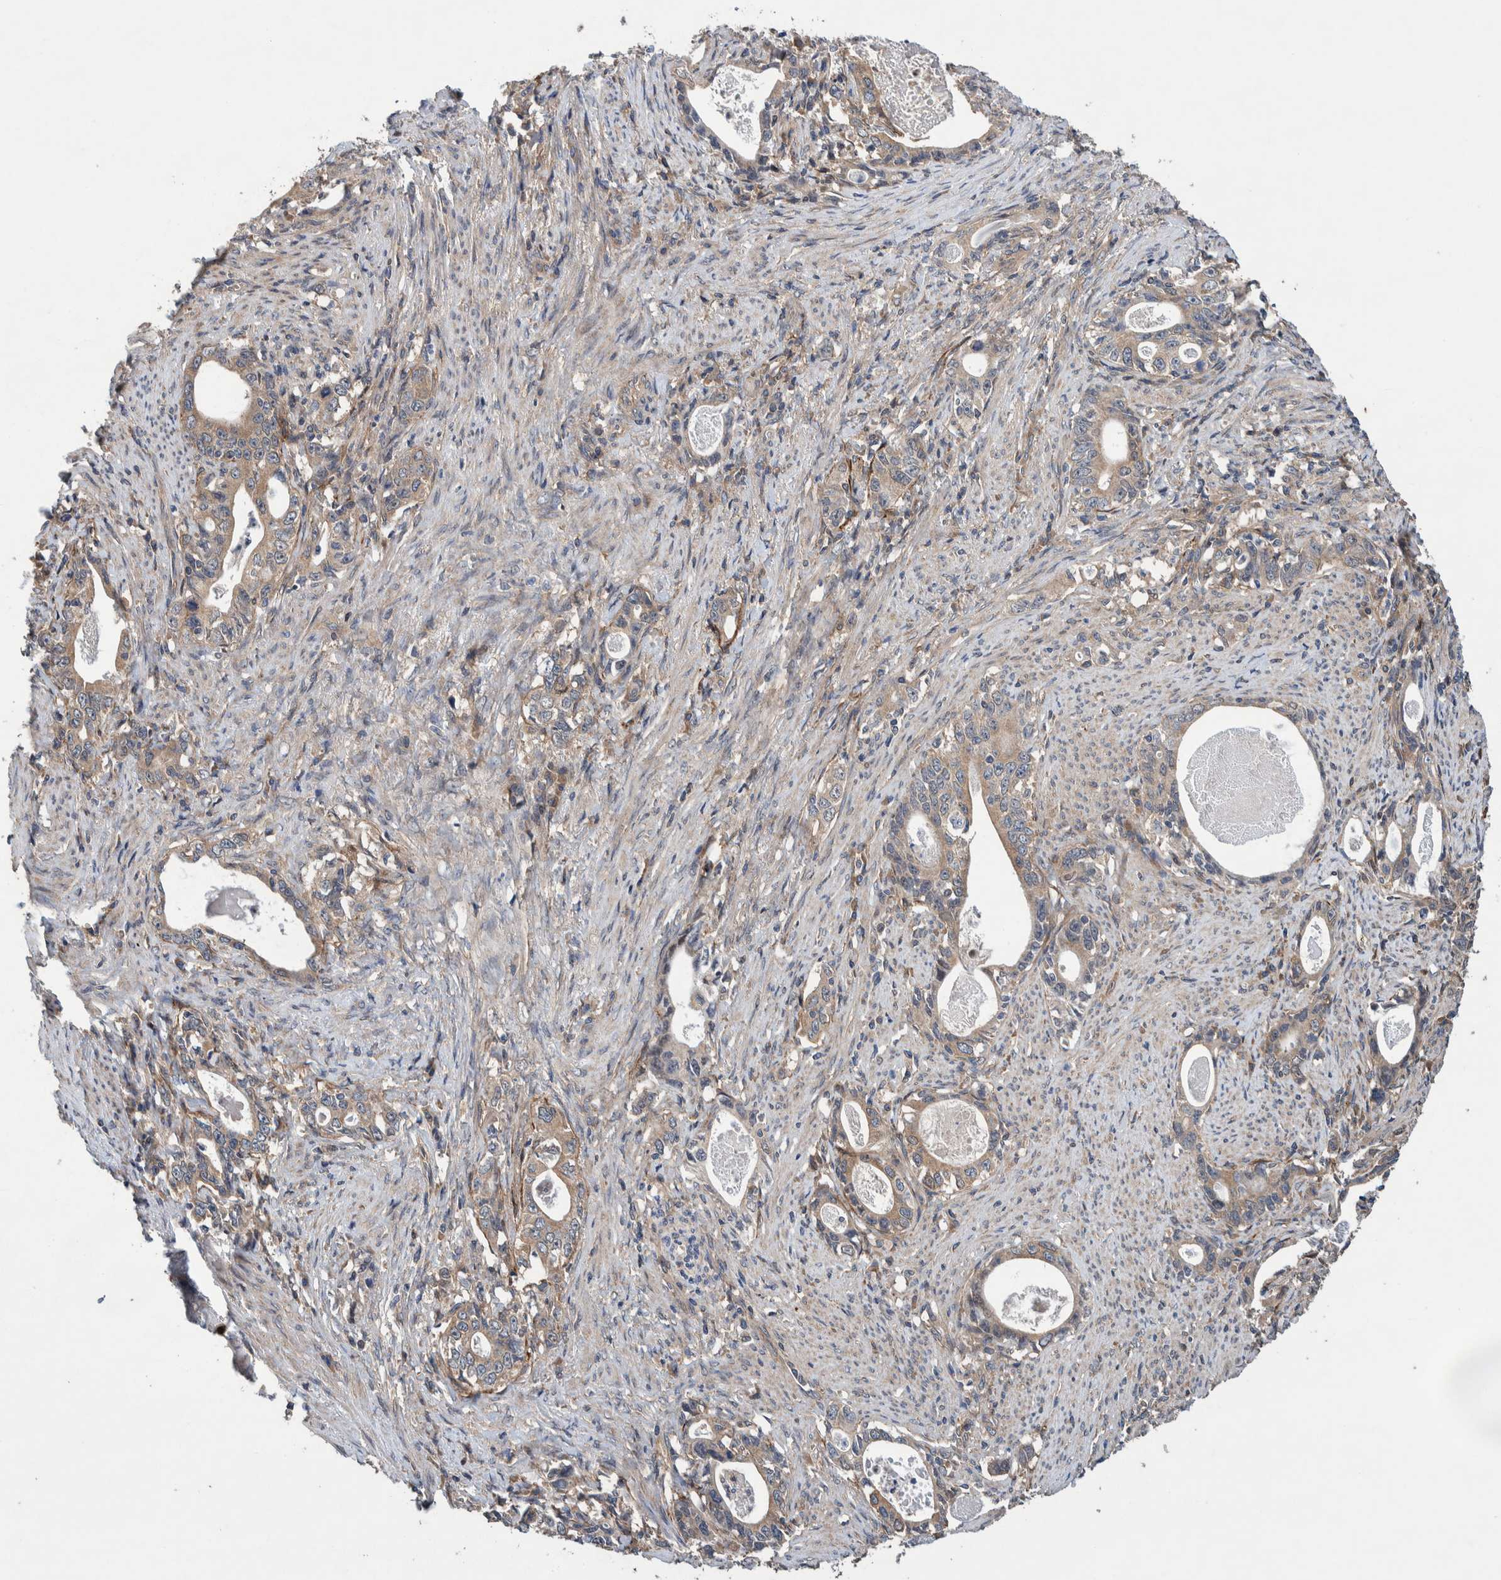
{"staining": {"intensity": "weak", "quantity": ">75%", "location": "cytoplasmic/membranous"}, "tissue": "stomach cancer", "cell_type": "Tumor cells", "image_type": "cancer", "snomed": [{"axis": "morphology", "description": "Adenocarcinoma, NOS"}, {"axis": "topography", "description": "Stomach, lower"}], "caption": "A brown stain labels weak cytoplasmic/membranous positivity of a protein in adenocarcinoma (stomach) tumor cells.", "gene": "PIK3R6", "patient": {"sex": "female", "age": 72}}